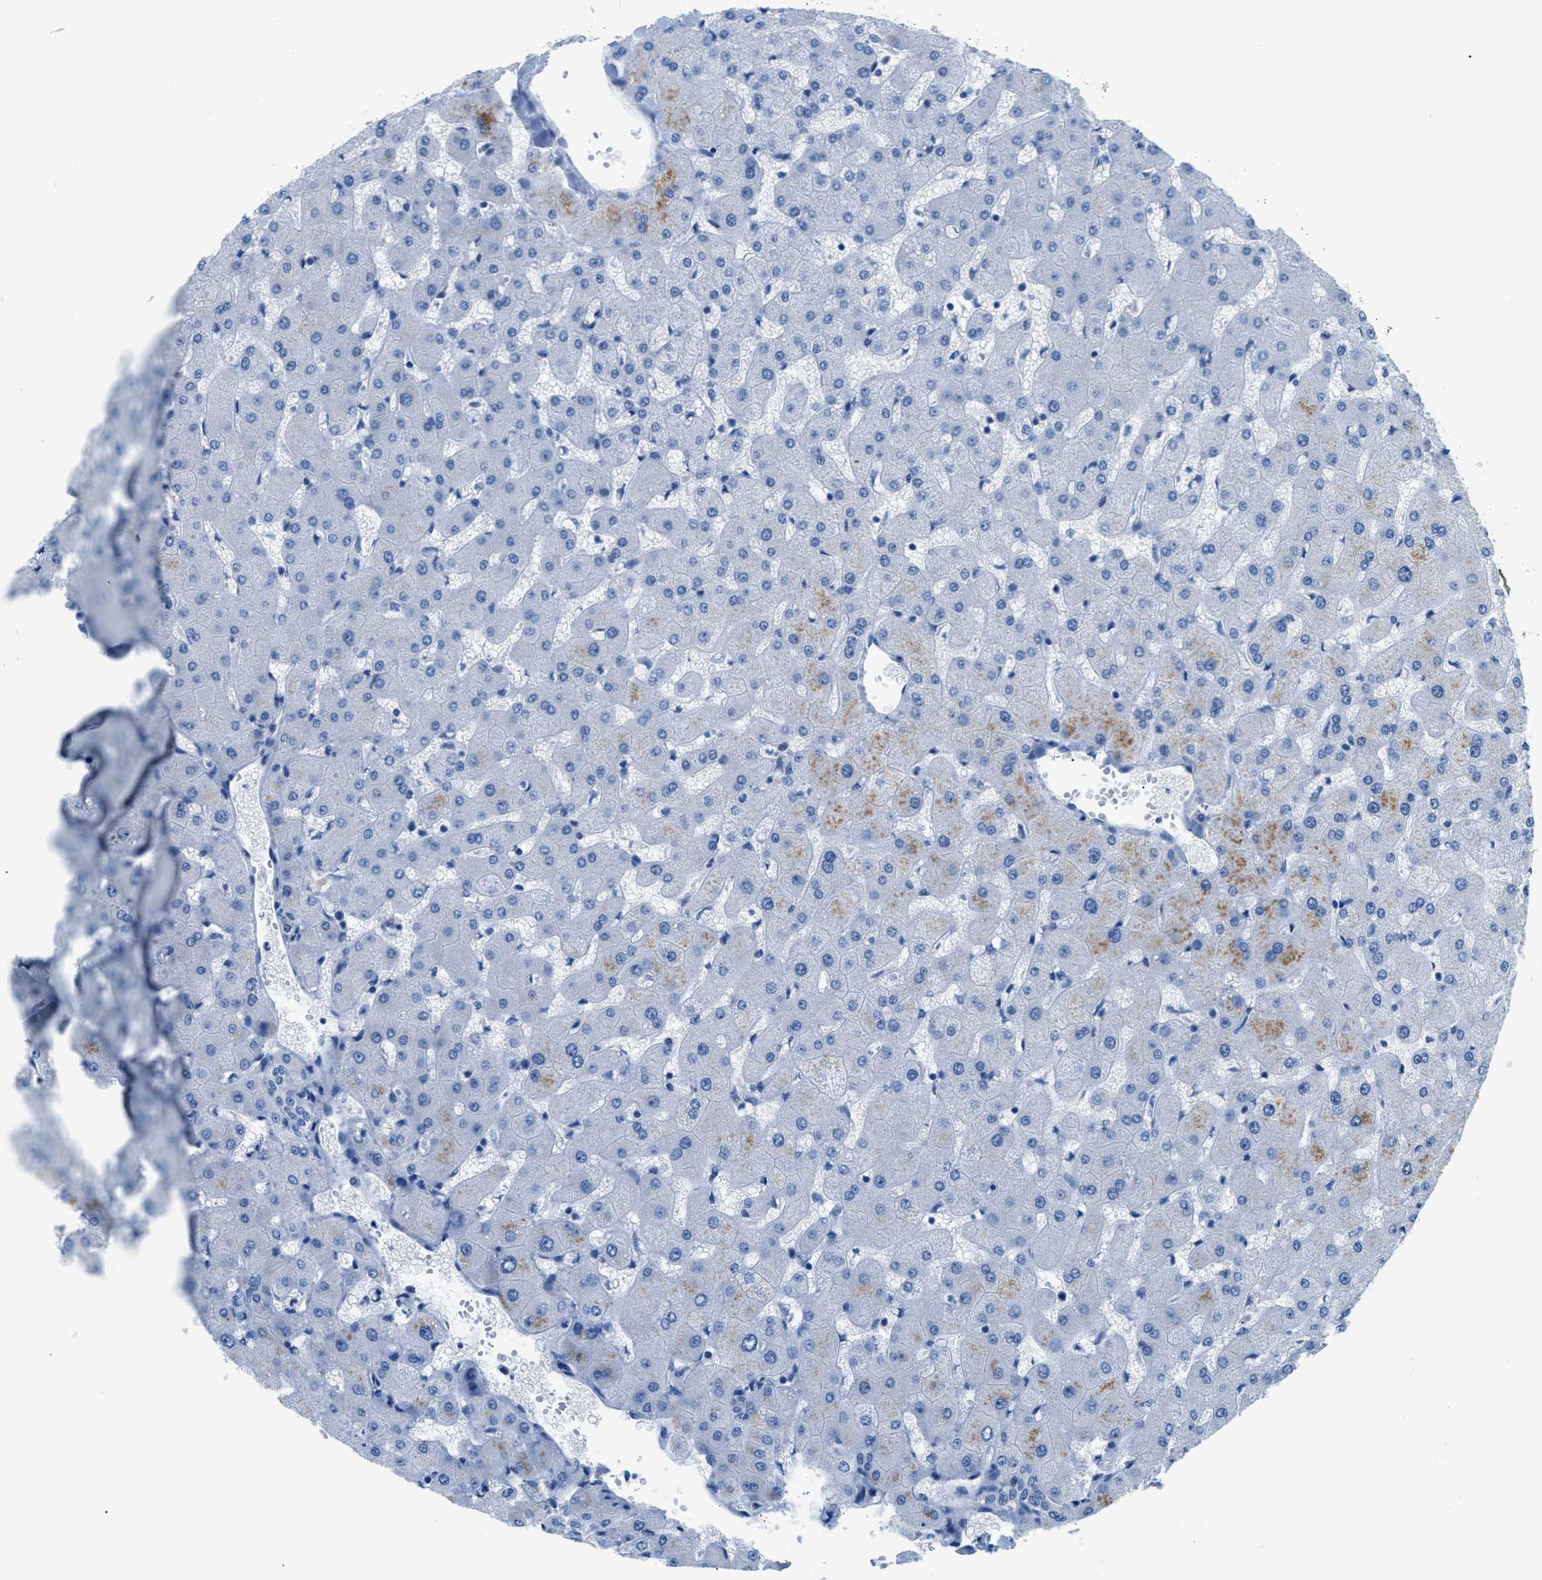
{"staining": {"intensity": "negative", "quantity": "none", "location": "none"}, "tissue": "liver", "cell_type": "Cholangiocytes", "image_type": "normal", "snomed": [{"axis": "morphology", "description": "Normal tissue, NOS"}, {"axis": "topography", "description": "Liver"}], "caption": "Immunohistochemical staining of unremarkable human liver demonstrates no significant positivity in cholangiocytes.", "gene": "FDCSP", "patient": {"sex": "female", "age": 63}}